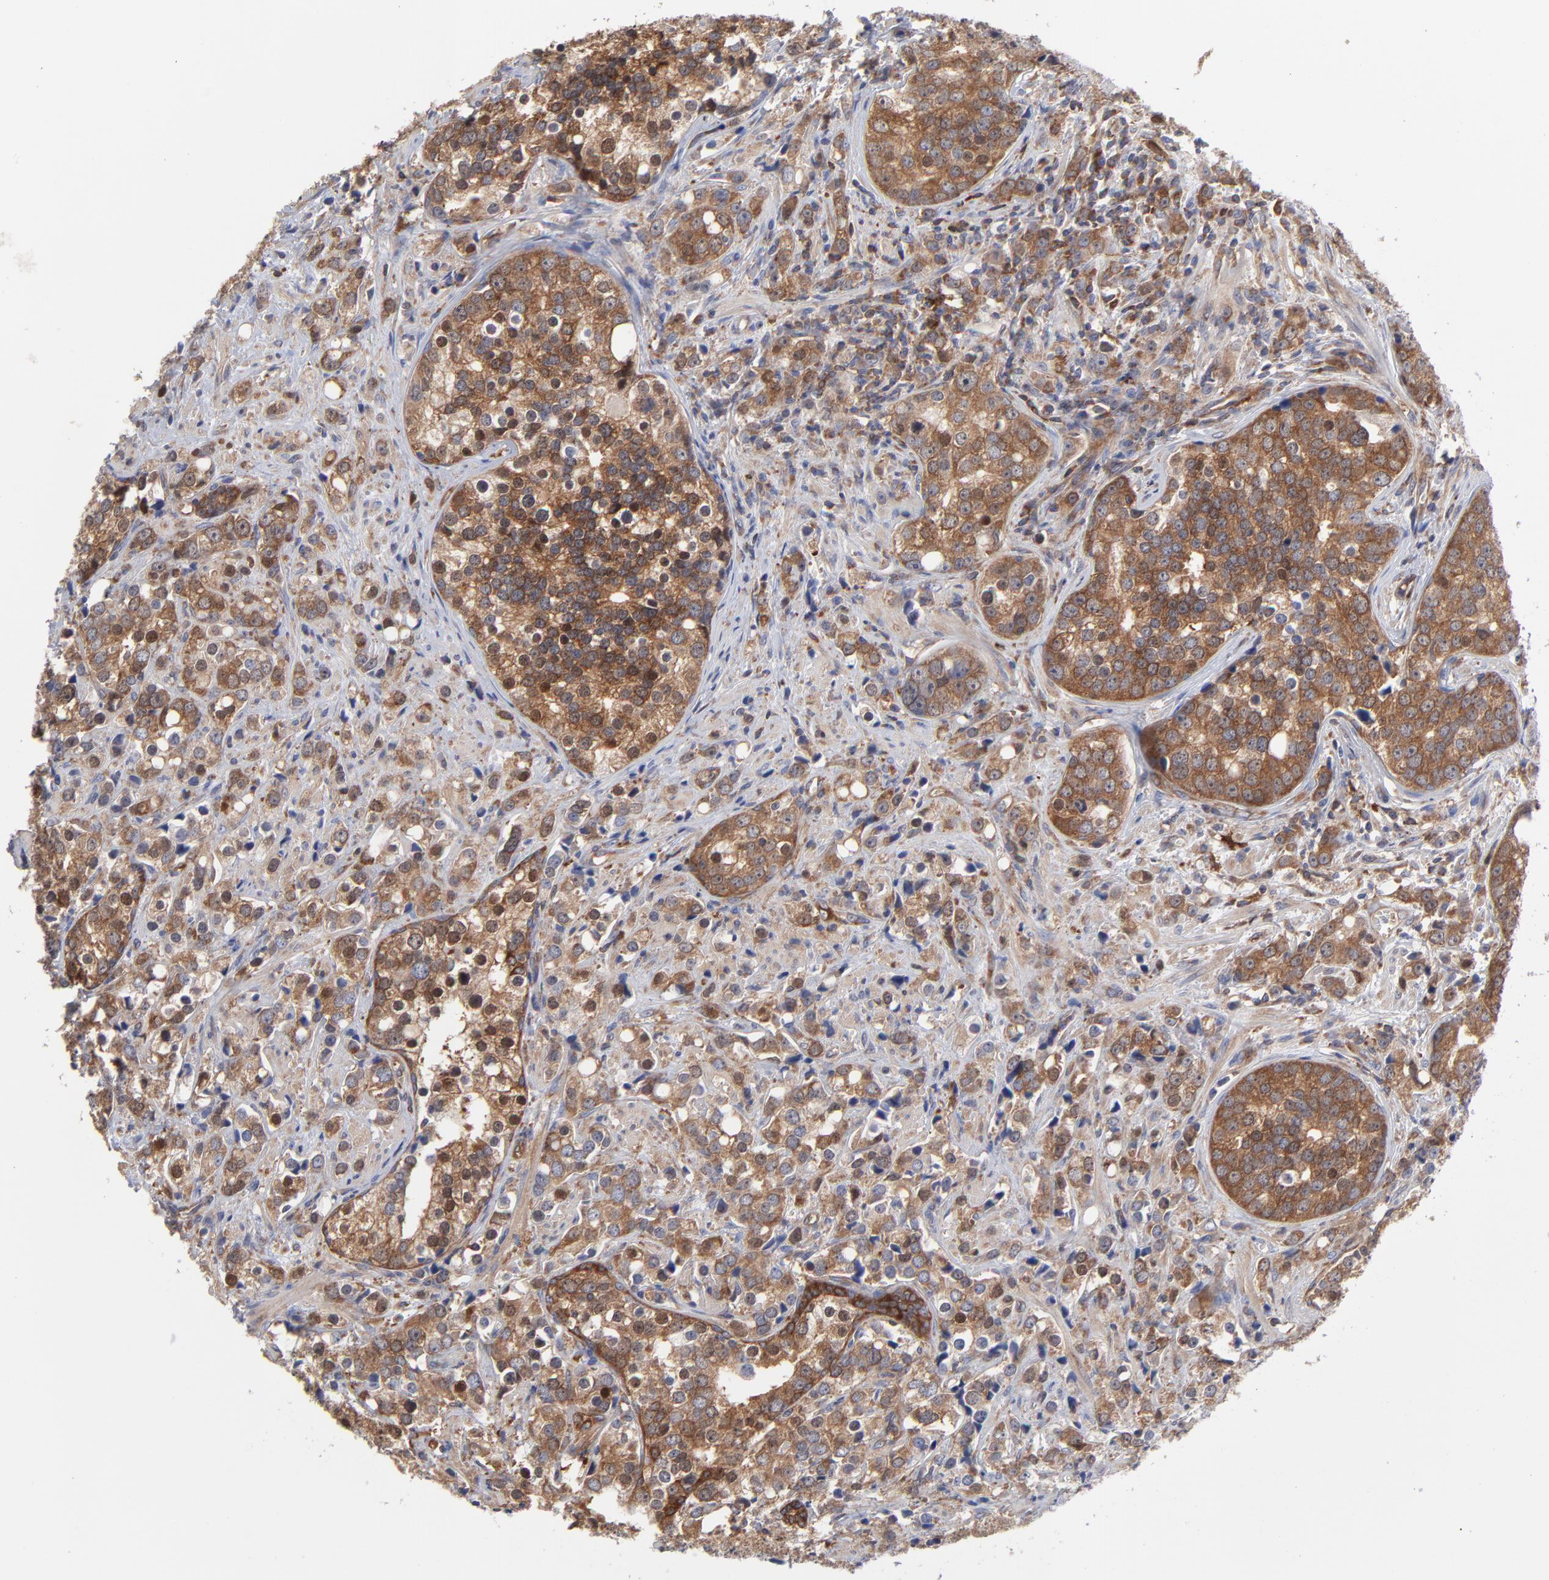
{"staining": {"intensity": "moderate", "quantity": ">75%", "location": "cytoplasmic/membranous"}, "tissue": "prostate cancer", "cell_type": "Tumor cells", "image_type": "cancer", "snomed": [{"axis": "morphology", "description": "Adenocarcinoma, High grade"}, {"axis": "topography", "description": "Prostate"}], "caption": "Protein positivity by immunohistochemistry (IHC) demonstrates moderate cytoplasmic/membranous expression in approximately >75% of tumor cells in prostate cancer (high-grade adenocarcinoma).", "gene": "NFKBIA", "patient": {"sex": "male", "age": 71}}